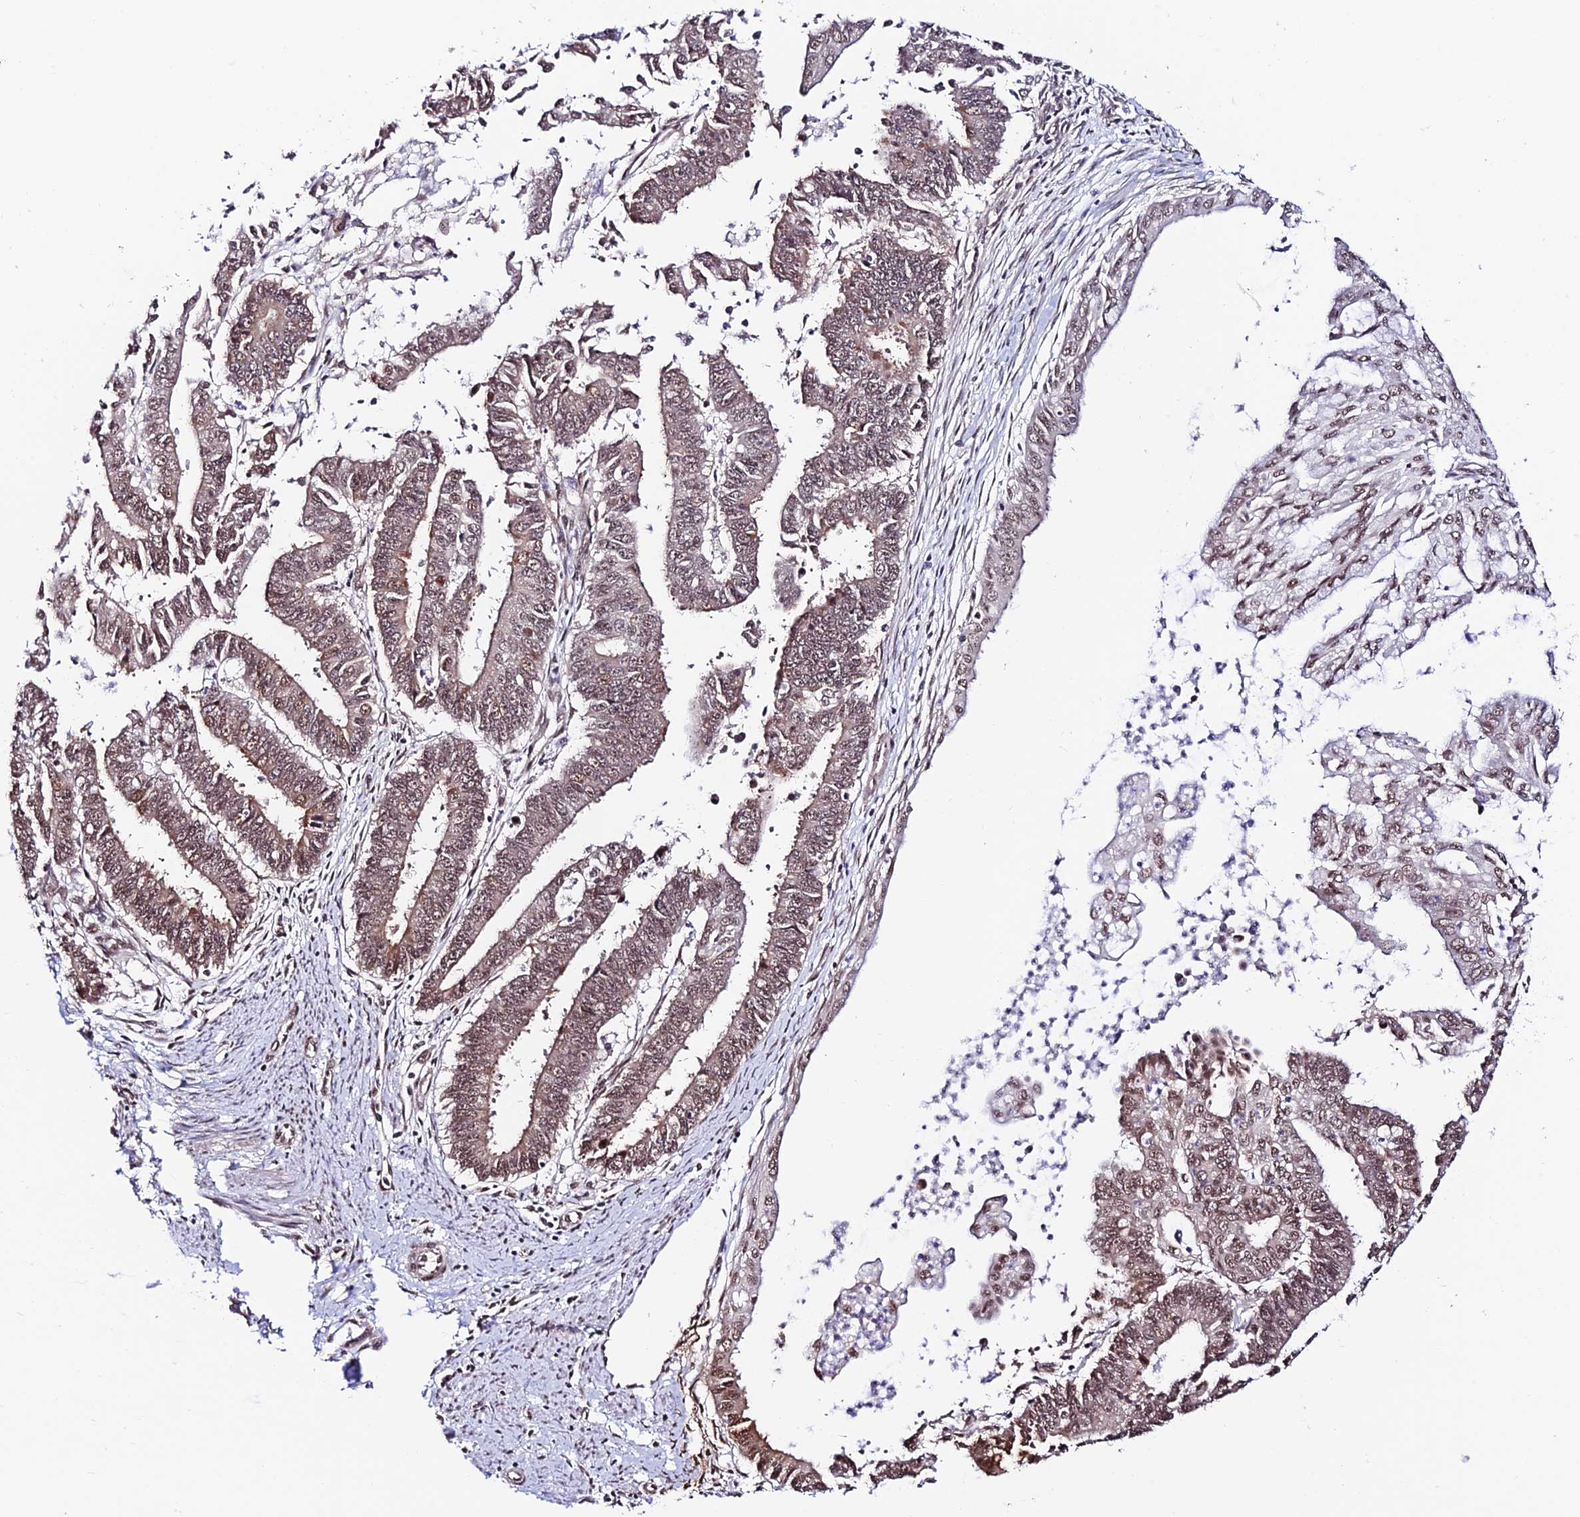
{"staining": {"intensity": "moderate", "quantity": "25%-75%", "location": "nuclear"}, "tissue": "endometrial cancer", "cell_type": "Tumor cells", "image_type": "cancer", "snomed": [{"axis": "morphology", "description": "Adenocarcinoma, NOS"}, {"axis": "topography", "description": "Endometrium"}], "caption": "About 25%-75% of tumor cells in human endometrial cancer exhibit moderate nuclear protein positivity as visualized by brown immunohistochemical staining.", "gene": "RBM42", "patient": {"sex": "female", "age": 73}}